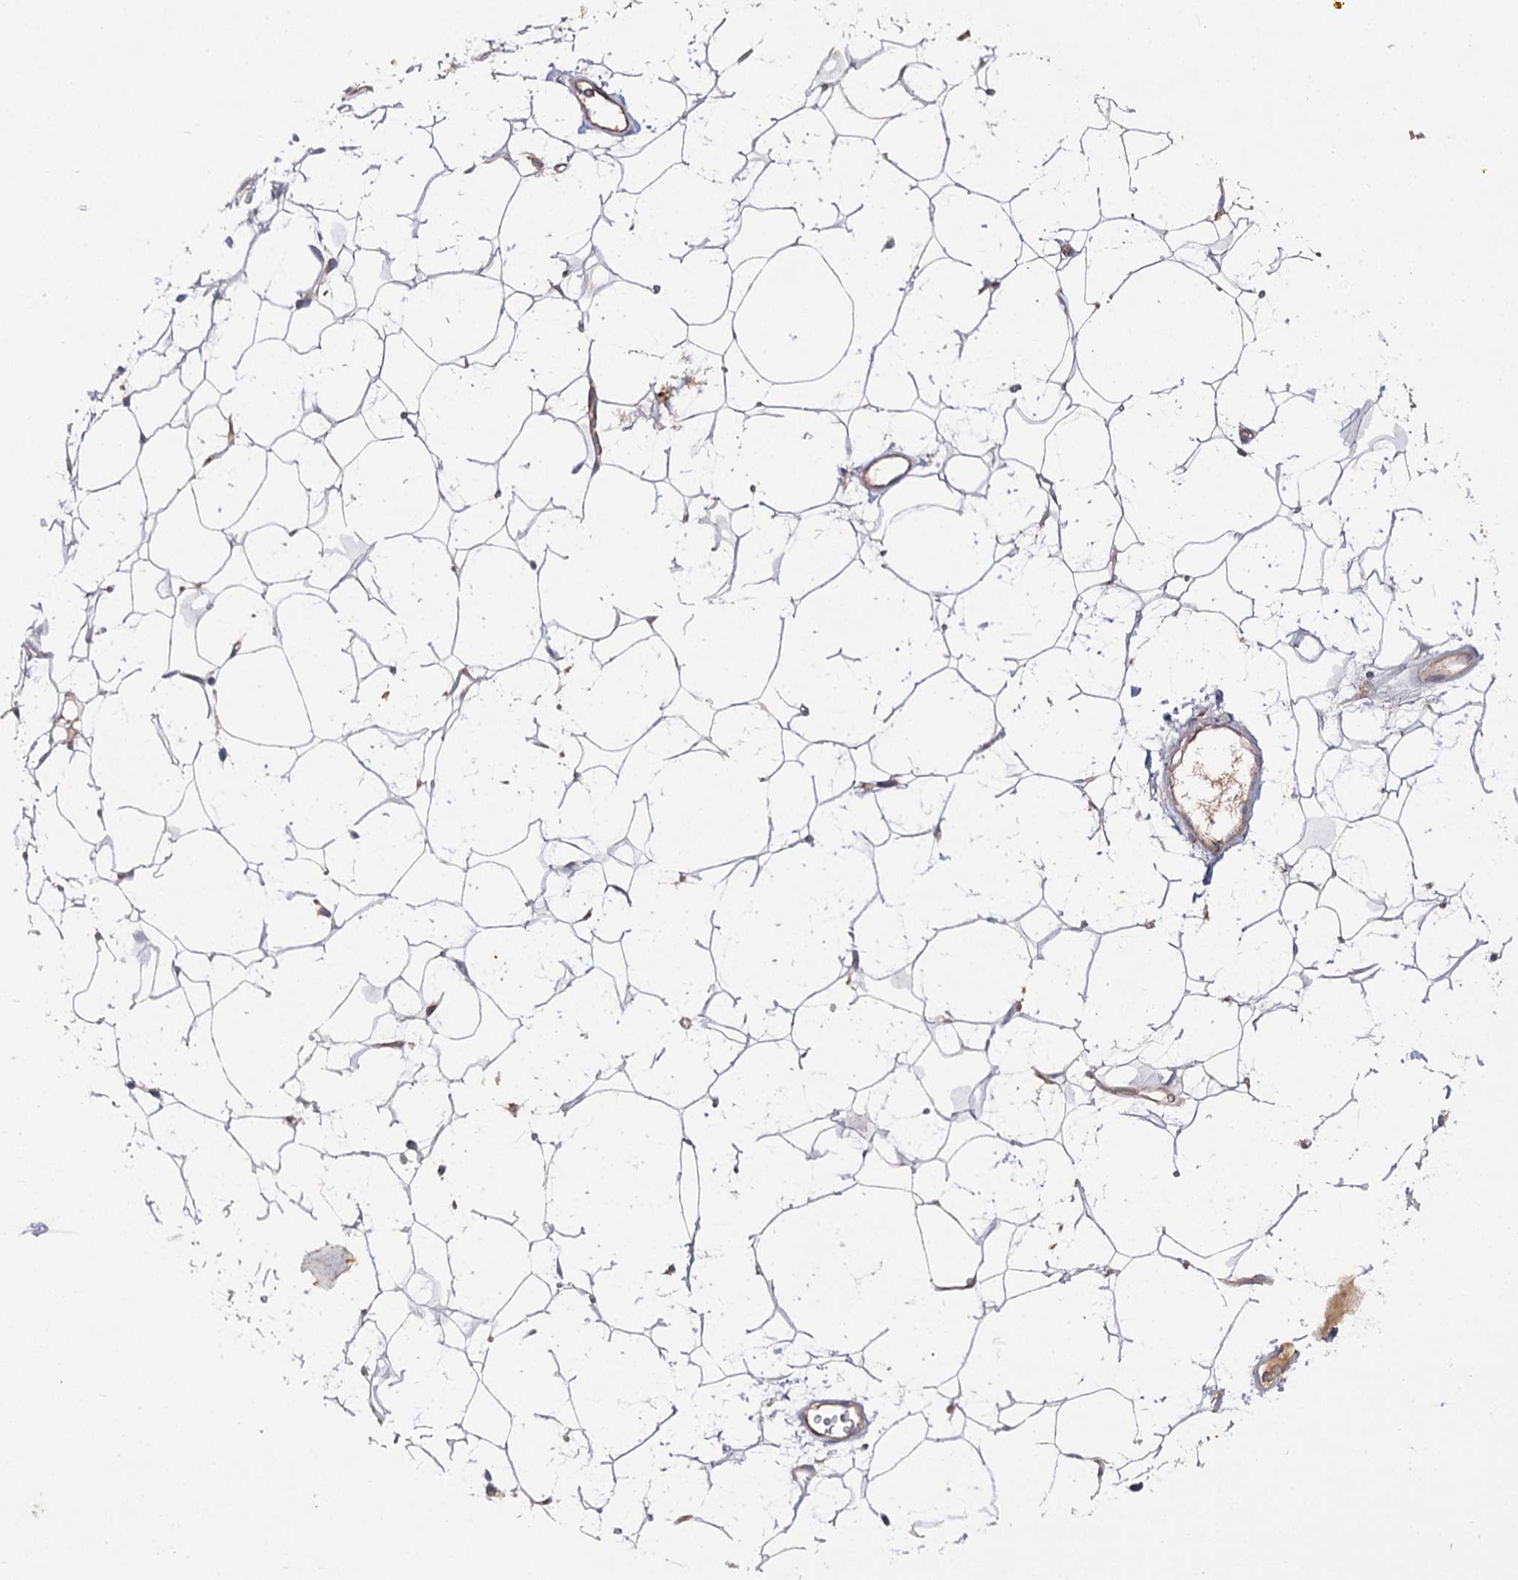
{"staining": {"intensity": "moderate", "quantity": "25%-75%", "location": "cytoplasmic/membranous"}, "tissue": "adipose tissue", "cell_type": "Adipocytes", "image_type": "normal", "snomed": [{"axis": "morphology", "description": "Normal tissue, NOS"}, {"axis": "topography", "description": "Breast"}], "caption": "This histopathology image shows benign adipose tissue stained with immunohistochemistry to label a protein in brown. The cytoplasmic/membranous of adipocytes show moderate positivity for the protein. Nuclei are counter-stained blue.", "gene": "KIAA0825", "patient": {"sex": "female", "age": 26}}